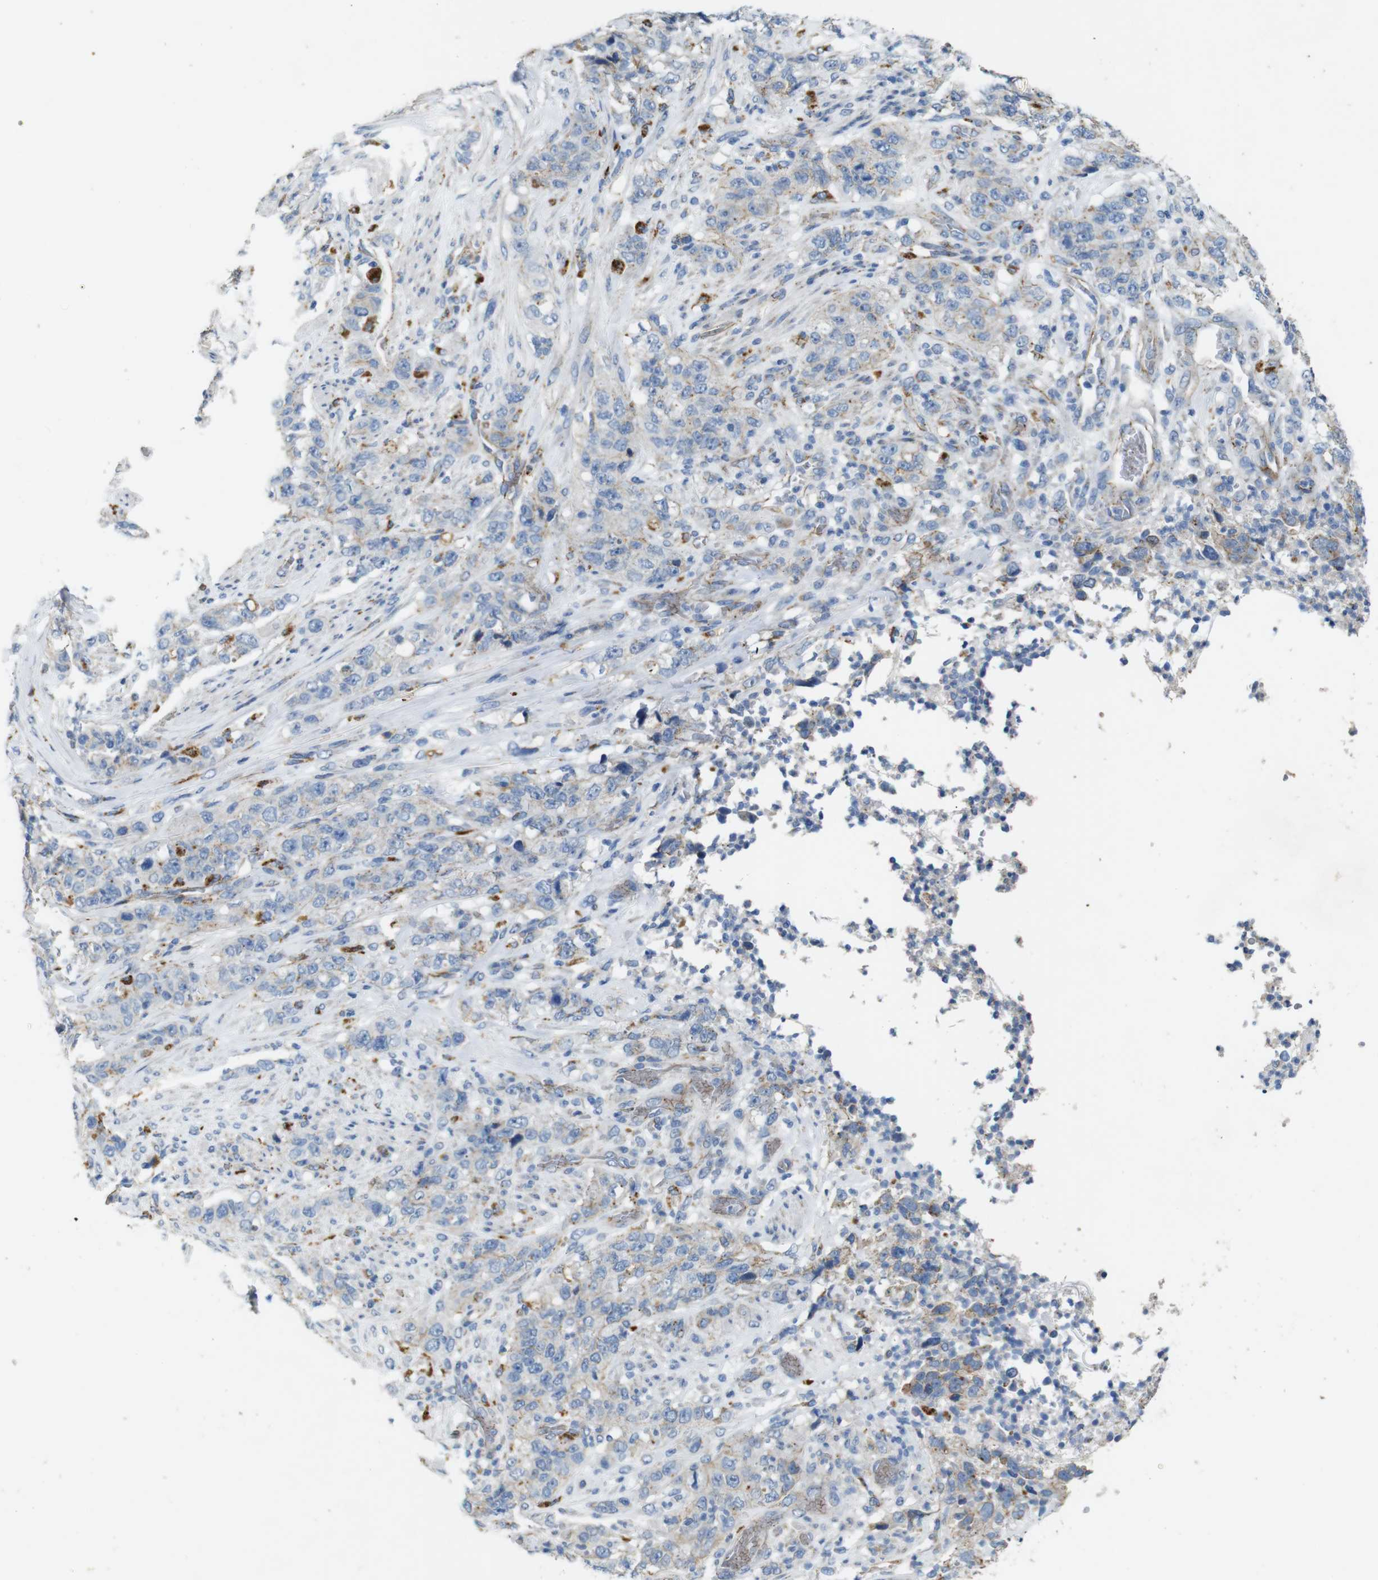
{"staining": {"intensity": "weak", "quantity": "<25%", "location": "cytoplasmic/membranous"}, "tissue": "stomach cancer", "cell_type": "Tumor cells", "image_type": "cancer", "snomed": [{"axis": "morphology", "description": "Adenocarcinoma, NOS"}, {"axis": "topography", "description": "Stomach"}], "caption": "Immunohistochemical staining of adenocarcinoma (stomach) shows no significant expression in tumor cells.", "gene": "NHLRC3", "patient": {"sex": "male", "age": 48}}